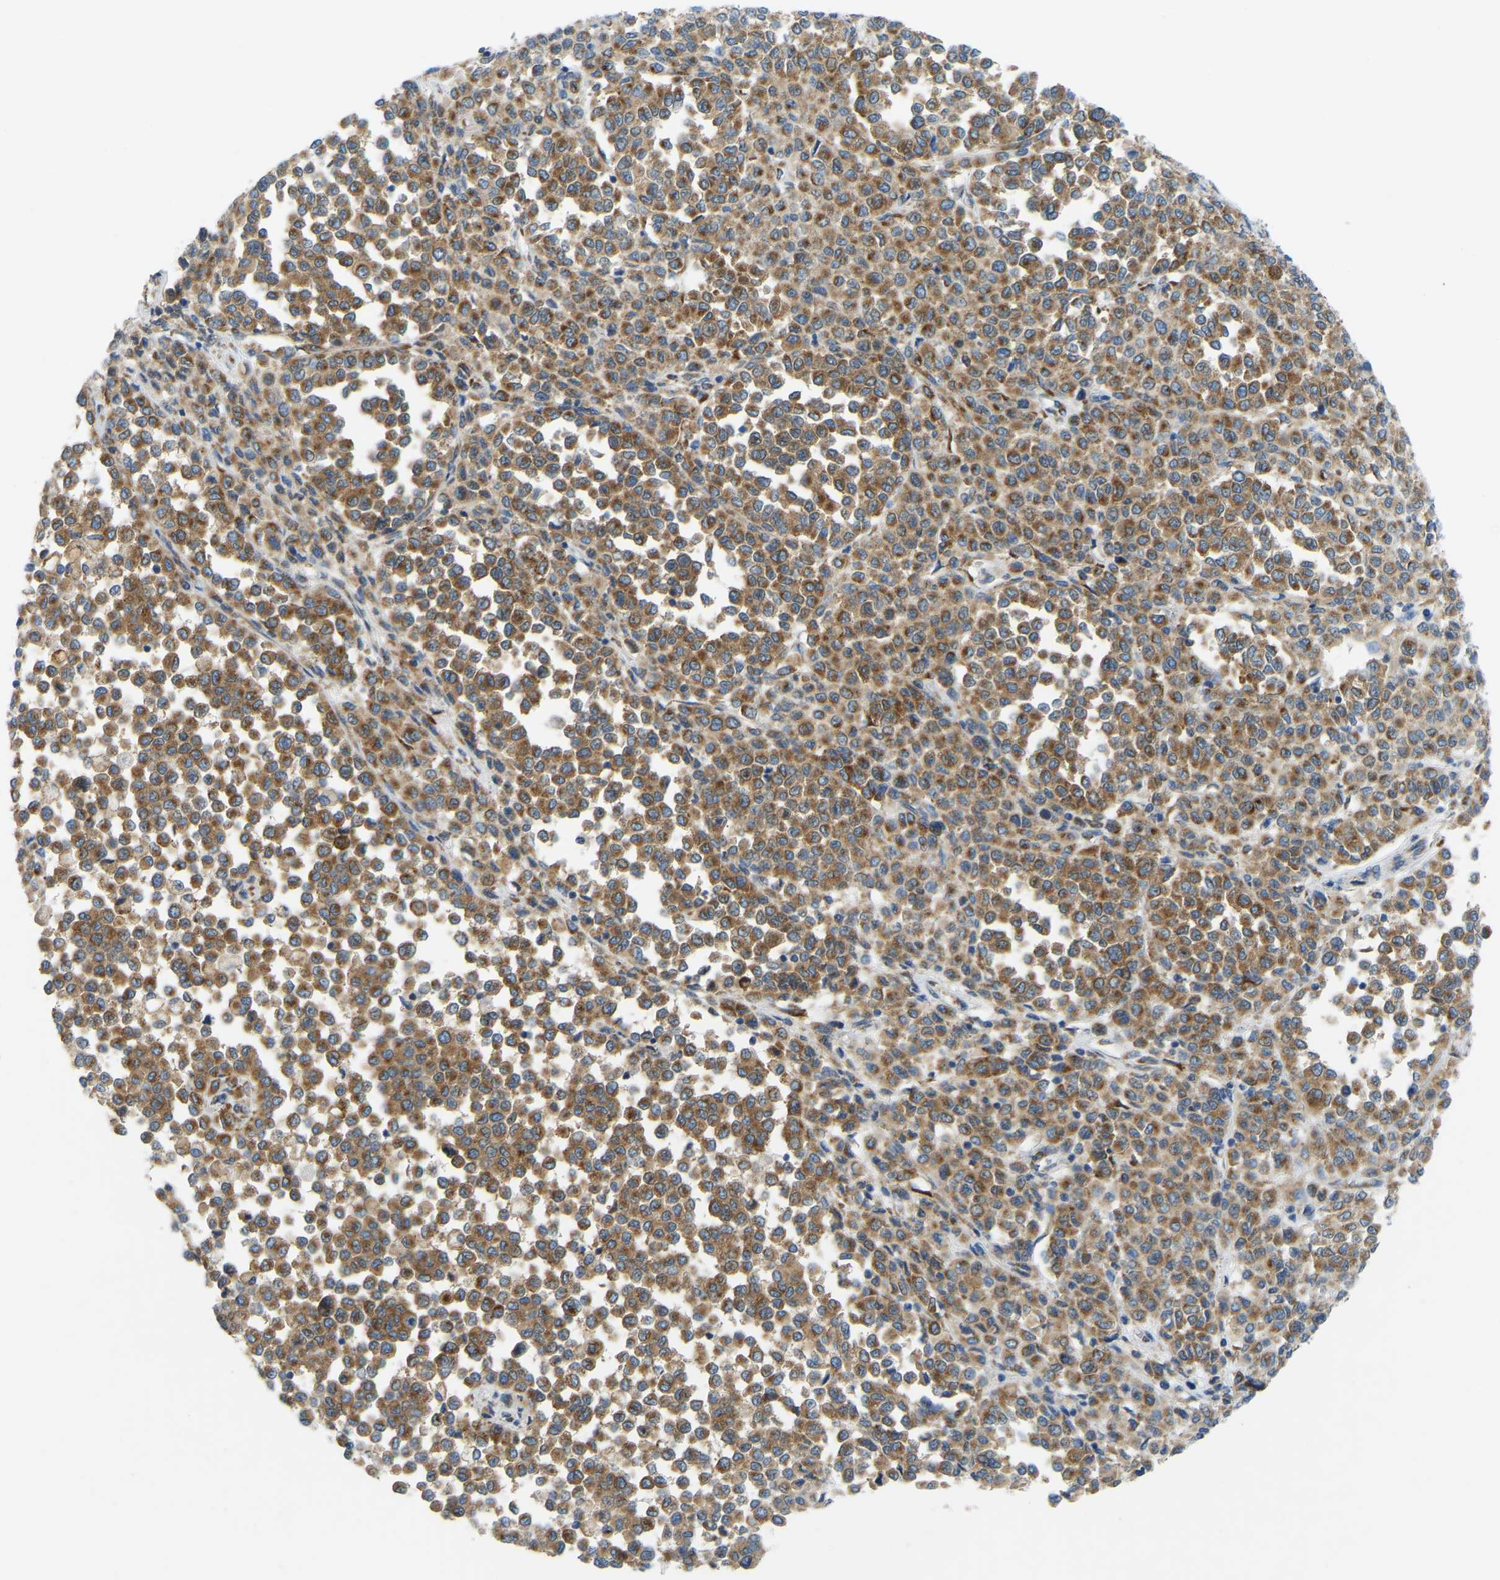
{"staining": {"intensity": "moderate", "quantity": ">75%", "location": "cytoplasmic/membranous"}, "tissue": "melanoma", "cell_type": "Tumor cells", "image_type": "cancer", "snomed": [{"axis": "morphology", "description": "Malignant melanoma, Metastatic site"}, {"axis": "topography", "description": "Pancreas"}], "caption": "Human malignant melanoma (metastatic site) stained for a protein (brown) displays moderate cytoplasmic/membranous positive staining in approximately >75% of tumor cells.", "gene": "SND1", "patient": {"sex": "female", "age": 30}}